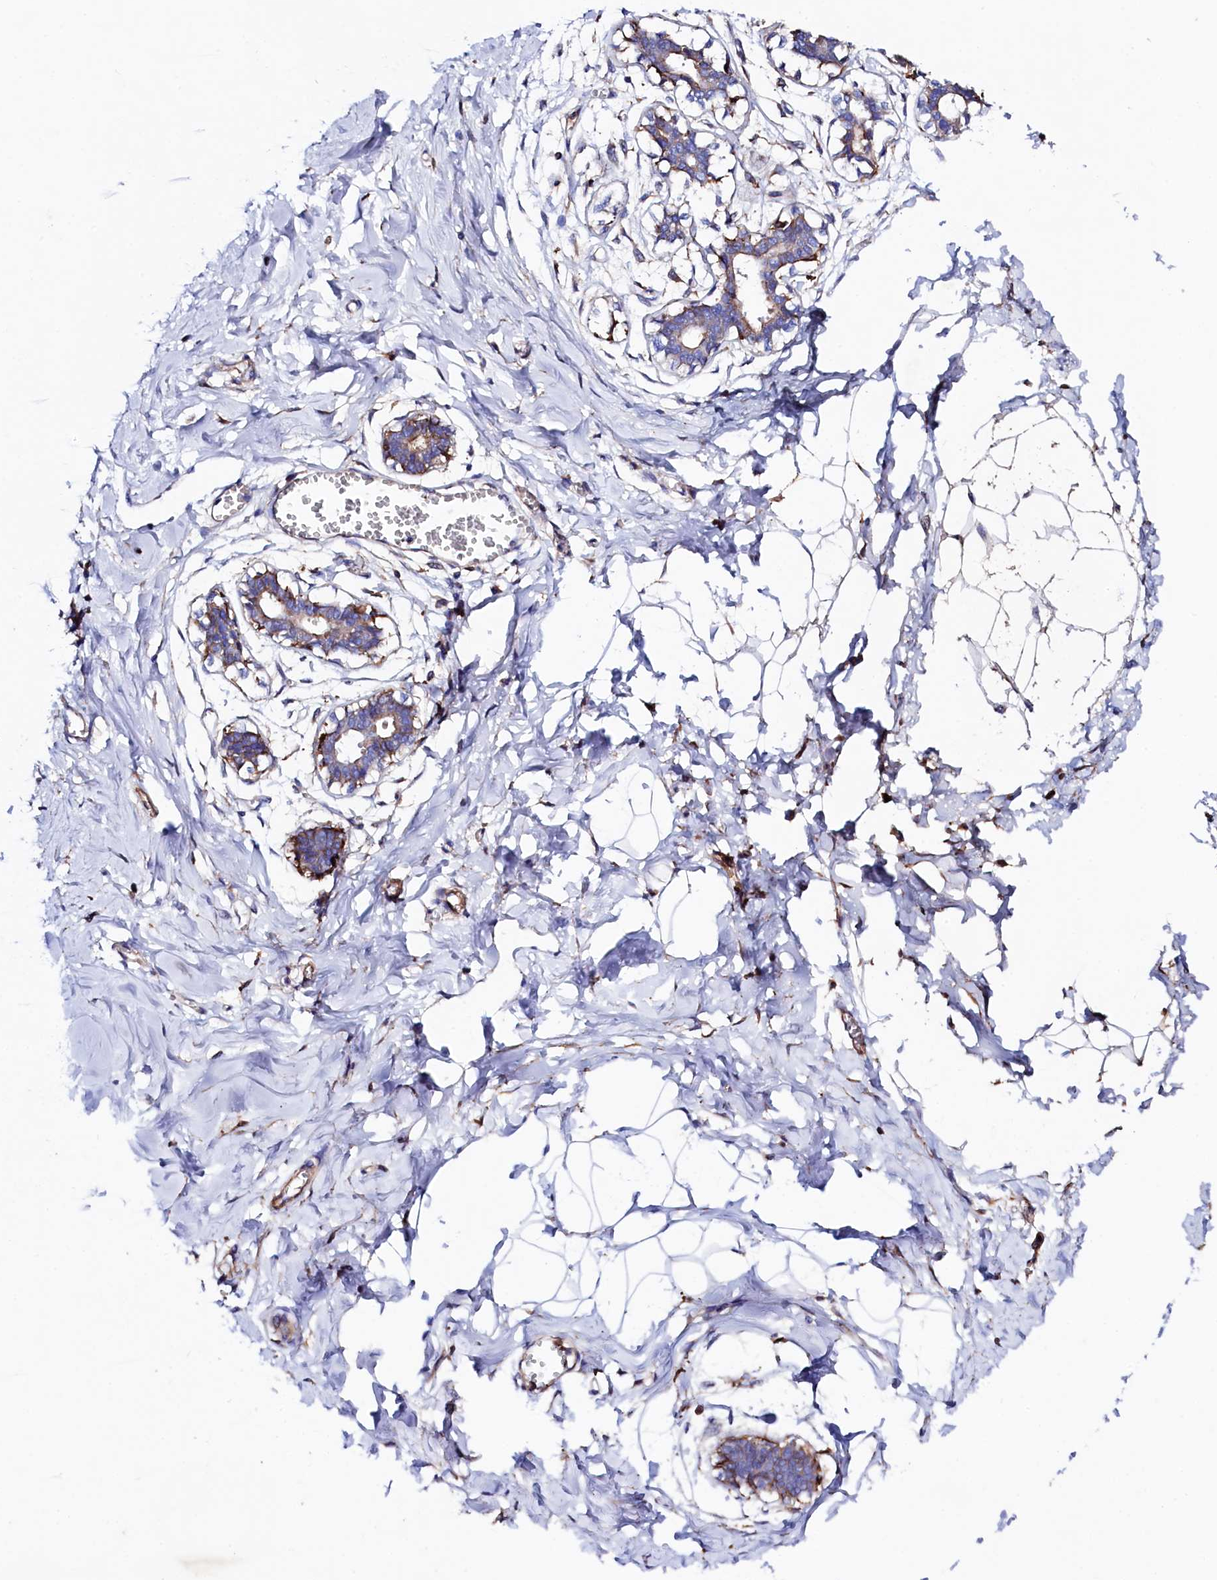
{"staining": {"intensity": "negative", "quantity": "none", "location": "none"}, "tissue": "breast", "cell_type": "Adipocytes", "image_type": "normal", "snomed": [{"axis": "morphology", "description": "Normal tissue, NOS"}, {"axis": "topography", "description": "Breast"}], "caption": "This is an immunohistochemistry (IHC) histopathology image of normal human breast. There is no staining in adipocytes.", "gene": "STAMBPL1", "patient": {"sex": "female", "age": 27}}